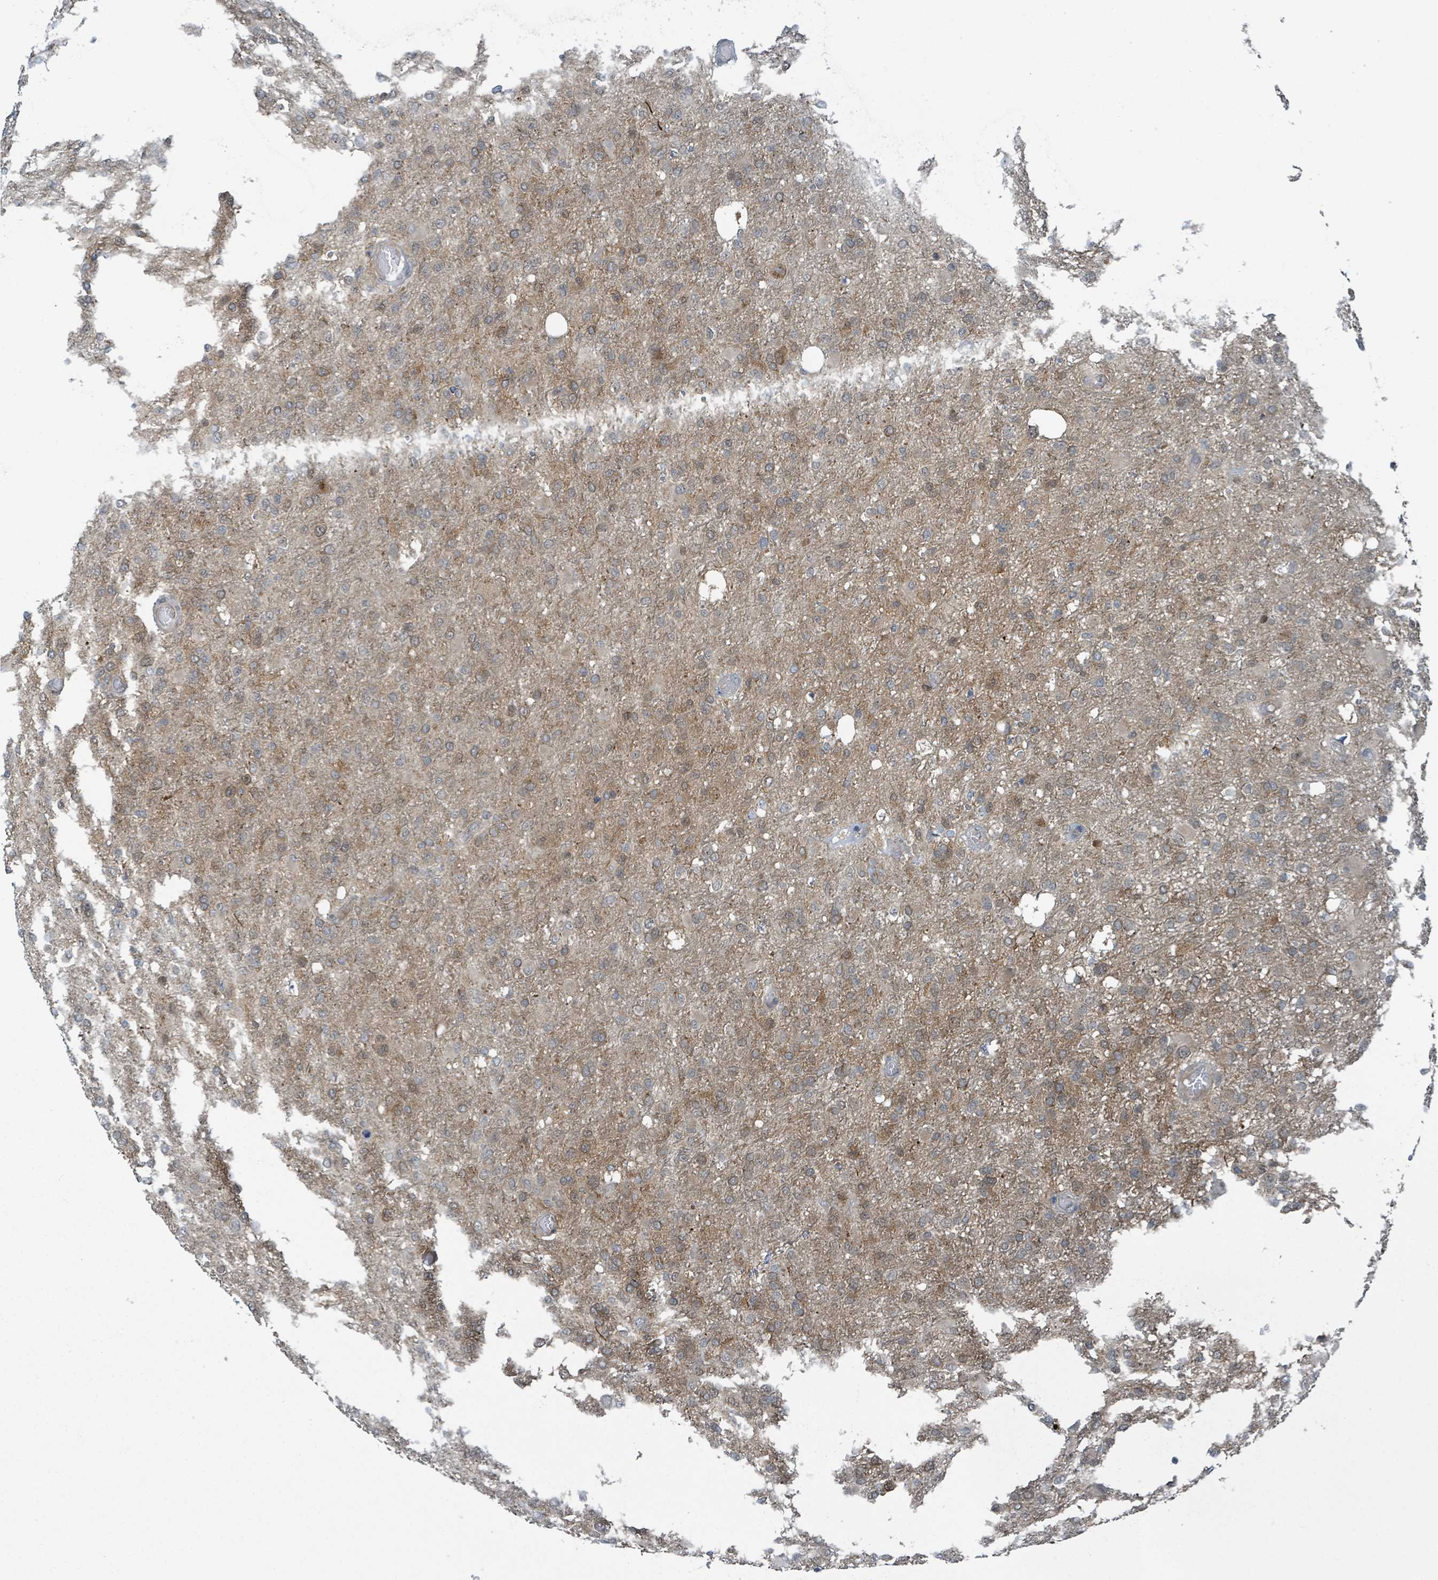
{"staining": {"intensity": "moderate", "quantity": "25%-75%", "location": "cytoplasmic/membranous"}, "tissue": "glioma", "cell_type": "Tumor cells", "image_type": "cancer", "snomed": [{"axis": "morphology", "description": "Glioma, malignant, High grade"}, {"axis": "topography", "description": "Brain"}], "caption": "This micrograph displays immunohistochemistry staining of malignant high-grade glioma, with medium moderate cytoplasmic/membranous expression in about 25%-75% of tumor cells.", "gene": "GOLGA7", "patient": {"sex": "female", "age": 74}}